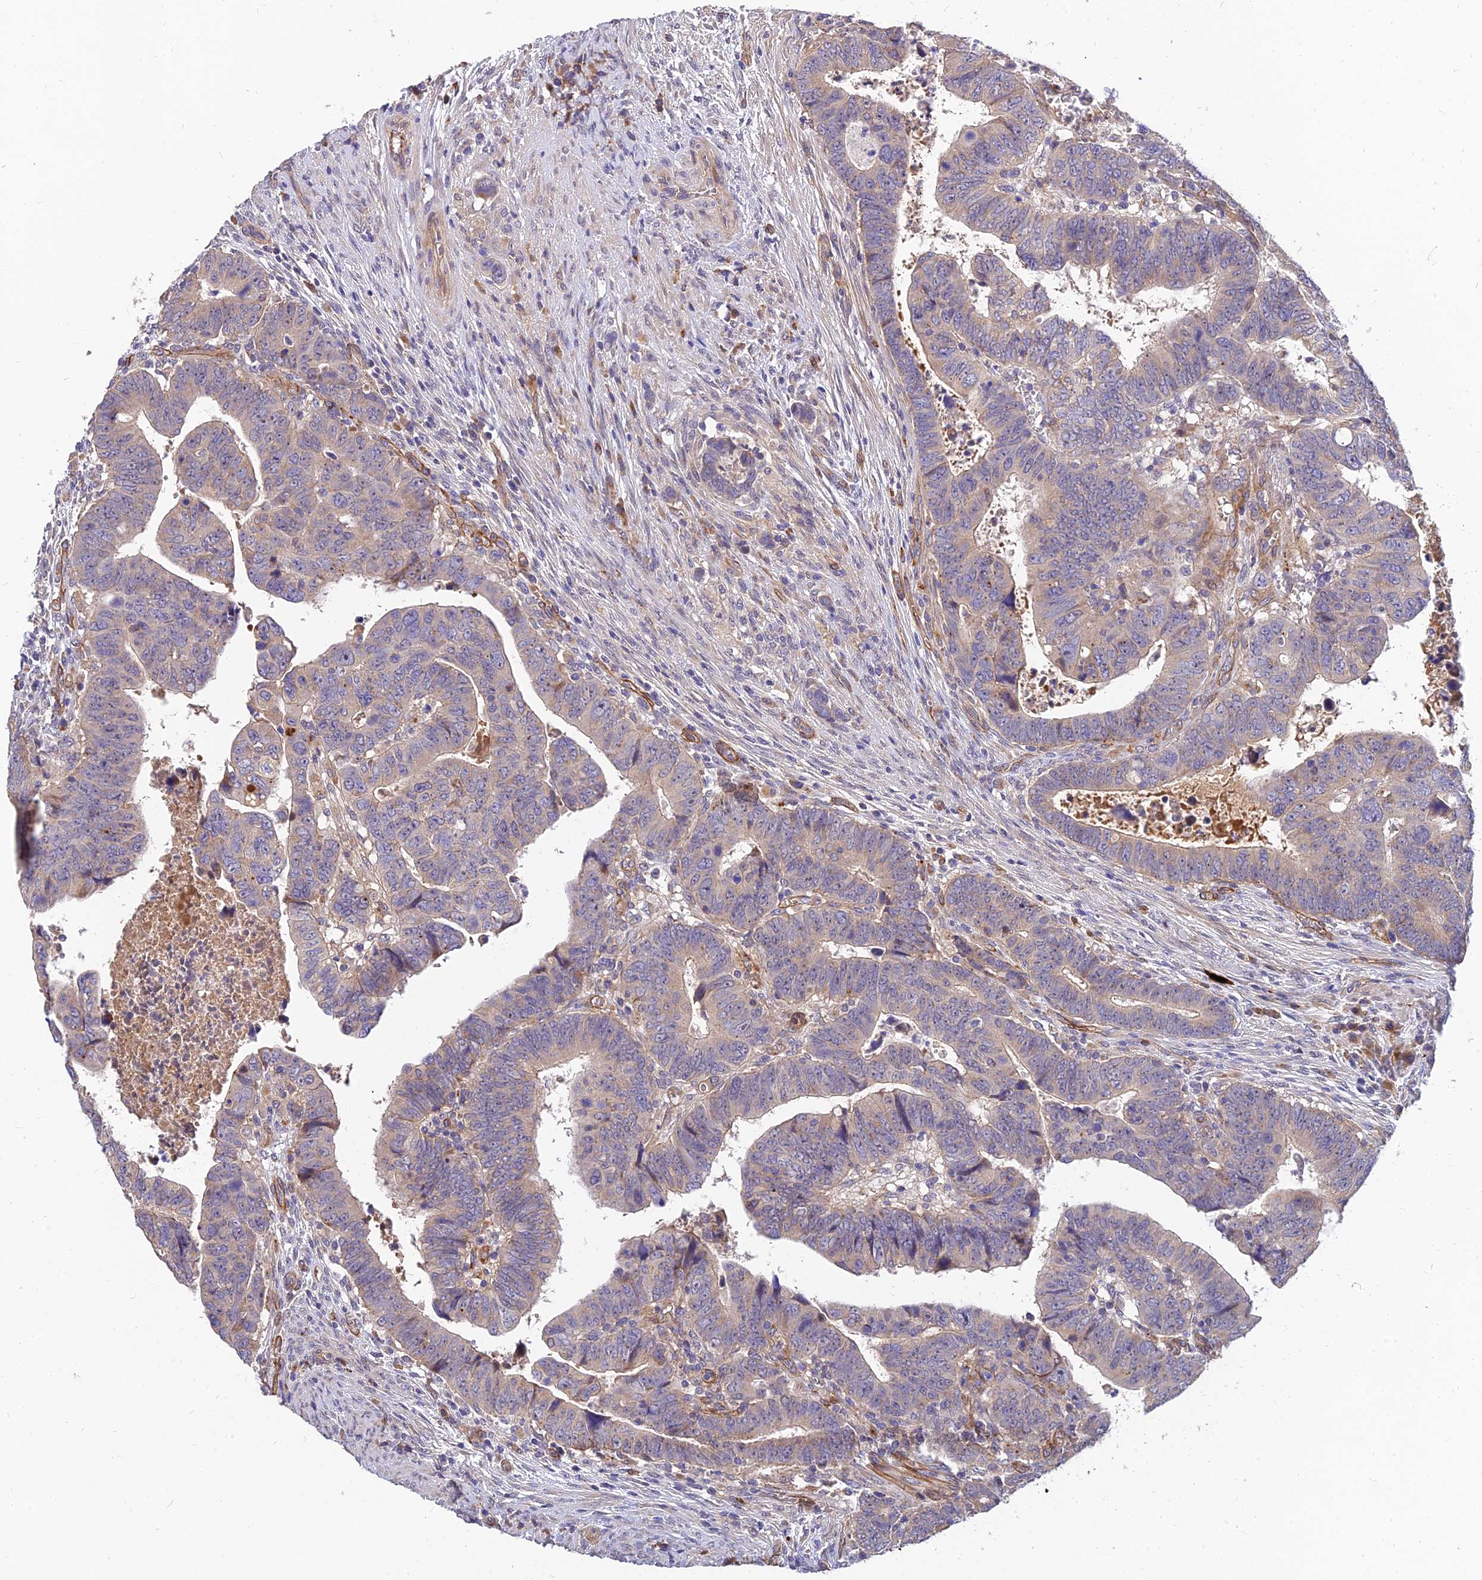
{"staining": {"intensity": "negative", "quantity": "none", "location": "none"}, "tissue": "colorectal cancer", "cell_type": "Tumor cells", "image_type": "cancer", "snomed": [{"axis": "morphology", "description": "Normal tissue, NOS"}, {"axis": "morphology", "description": "Adenocarcinoma, NOS"}, {"axis": "topography", "description": "Rectum"}], "caption": "DAB (3,3'-diaminobenzidine) immunohistochemical staining of adenocarcinoma (colorectal) displays no significant expression in tumor cells.", "gene": "MRPL35", "patient": {"sex": "female", "age": 65}}